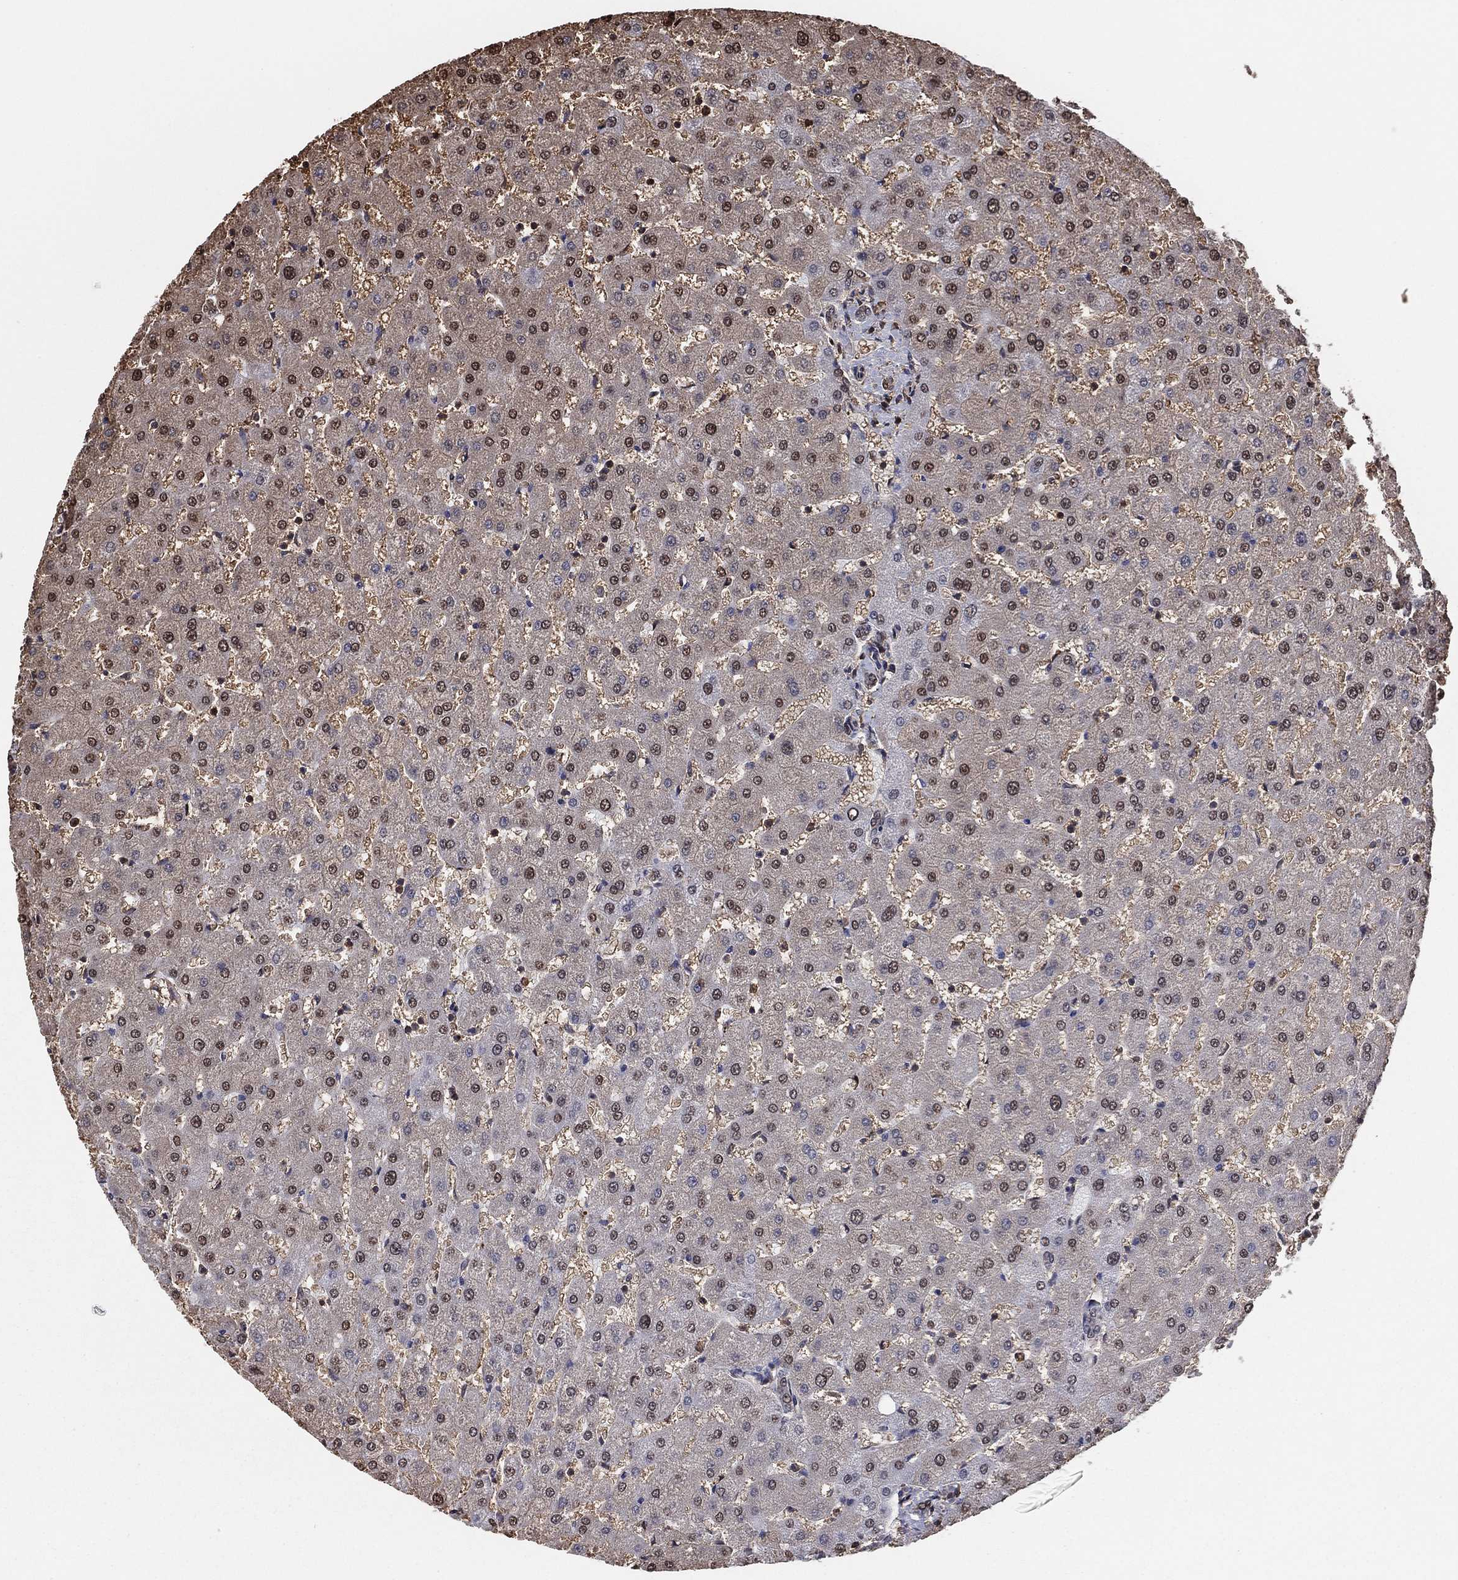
{"staining": {"intensity": "weak", "quantity": ">75%", "location": "cytoplasmic/membranous"}, "tissue": "liver", "cell_type": "Cholangiocytes", "image_type": "normal", "snomed": [{"axis": "morphology", "description": "Normal tissue, NOS"}, {"axis": "topography", "description": "Liver"}], "caption": "Liver stained for a protein displays weak cytoplasmic/membranous positivity in cholangiocytes. Using DAB (3,3'-diaminobenzidine) (brown) and hematoxylin (blue) stains, captured at high magnification using brightfield microscopy.", "gene": "GAPDH", "patient": {"sex": "female", "age": 50}}